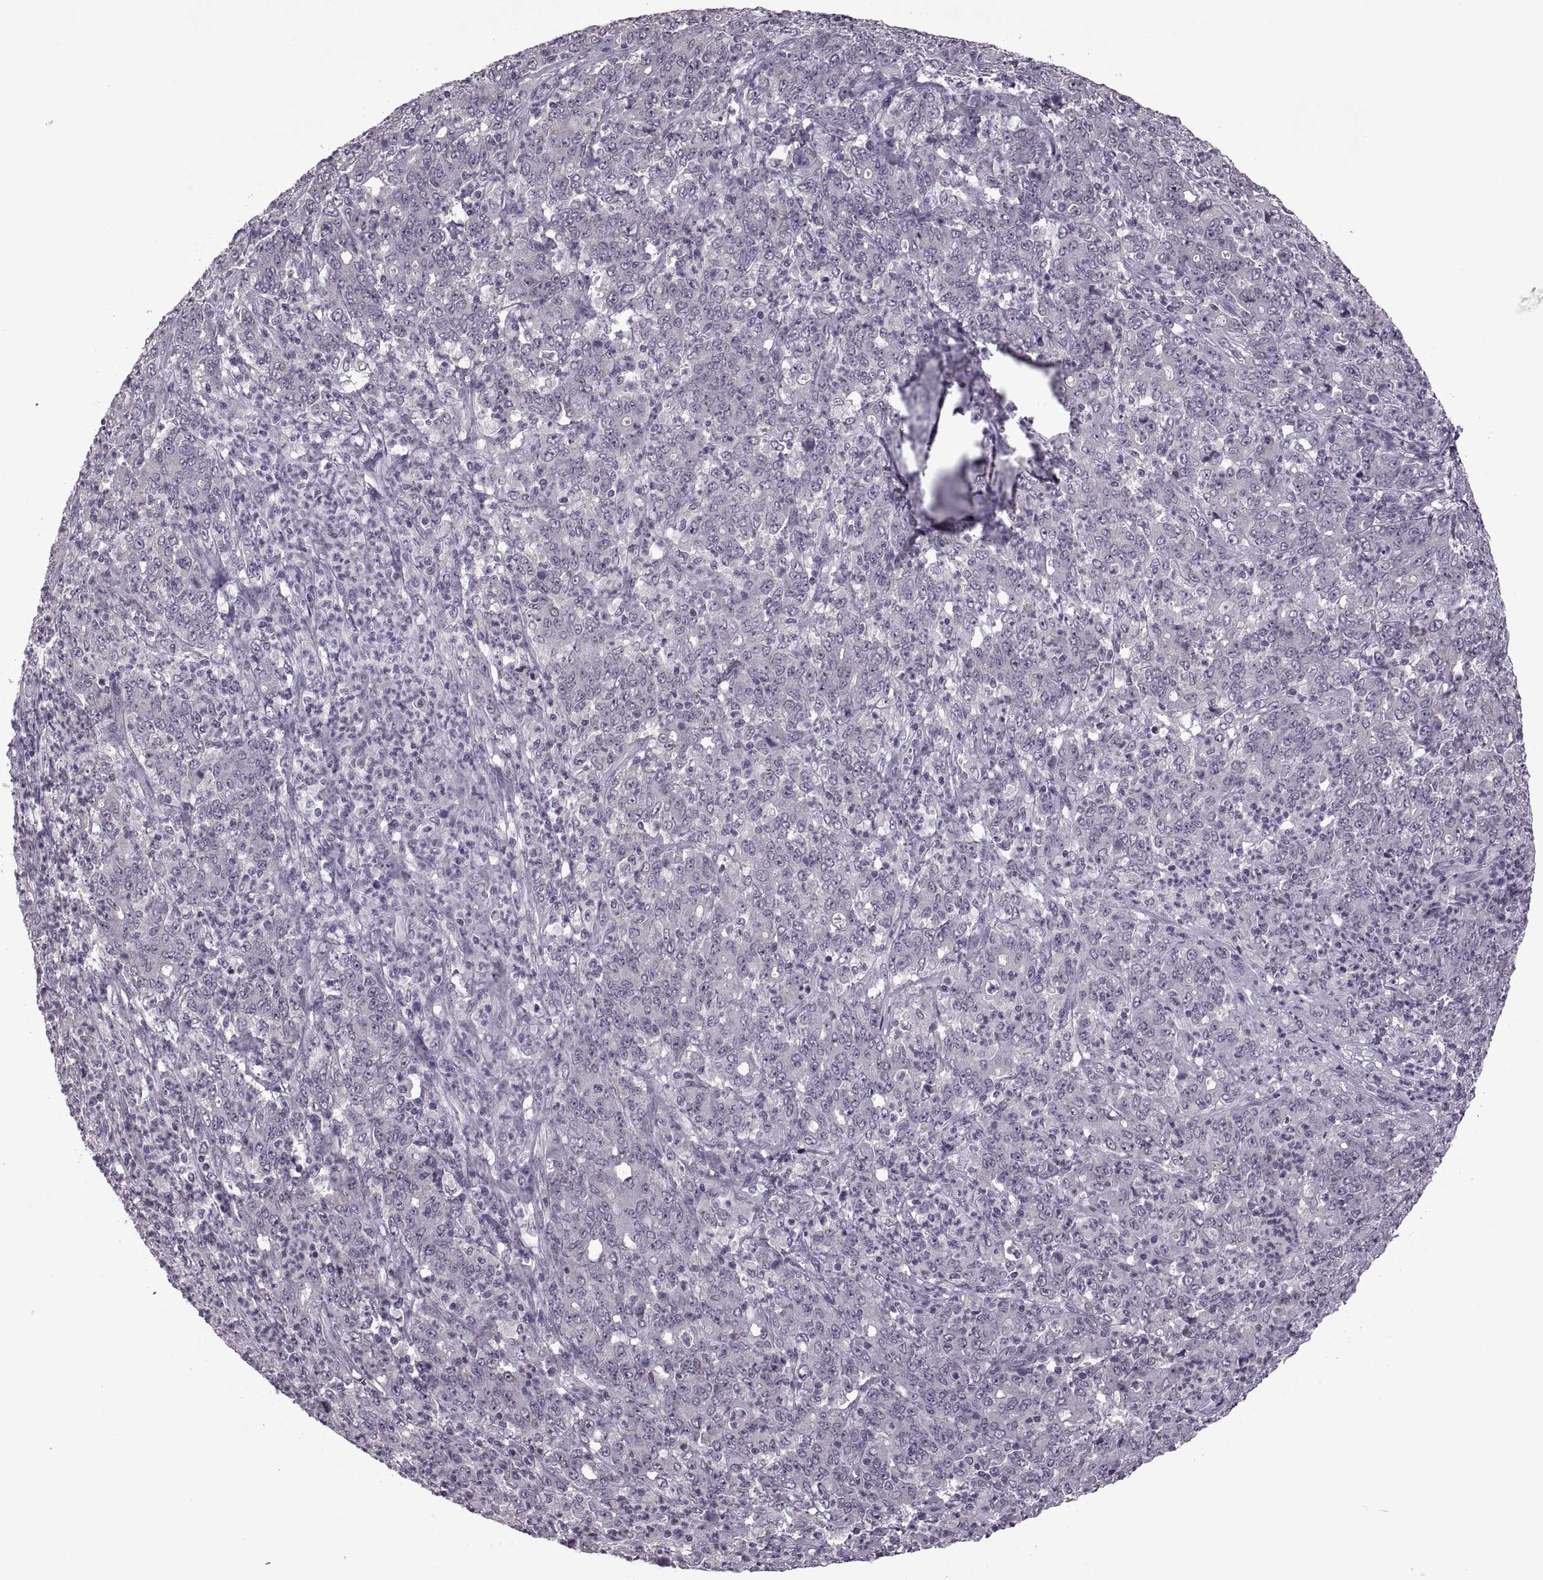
{"staining": {"intensity": "negative", "quantity": "none", "location": "none"}, "tissue": "stomach cancer", "cell_type": "Tumor cells", "image_type": "cancer", "snomed": [{"axis": "morphology", "description": "Adenocarcinoma, NOS"}, {"axis": "topography", "description": "Stomach, lower"}], "caption": "Tumor cells show no significant staining in stomach cancer (adenocarcinoma).", "gene": "MGAT4D", "patient": {"sex": "female", "age": 71}}